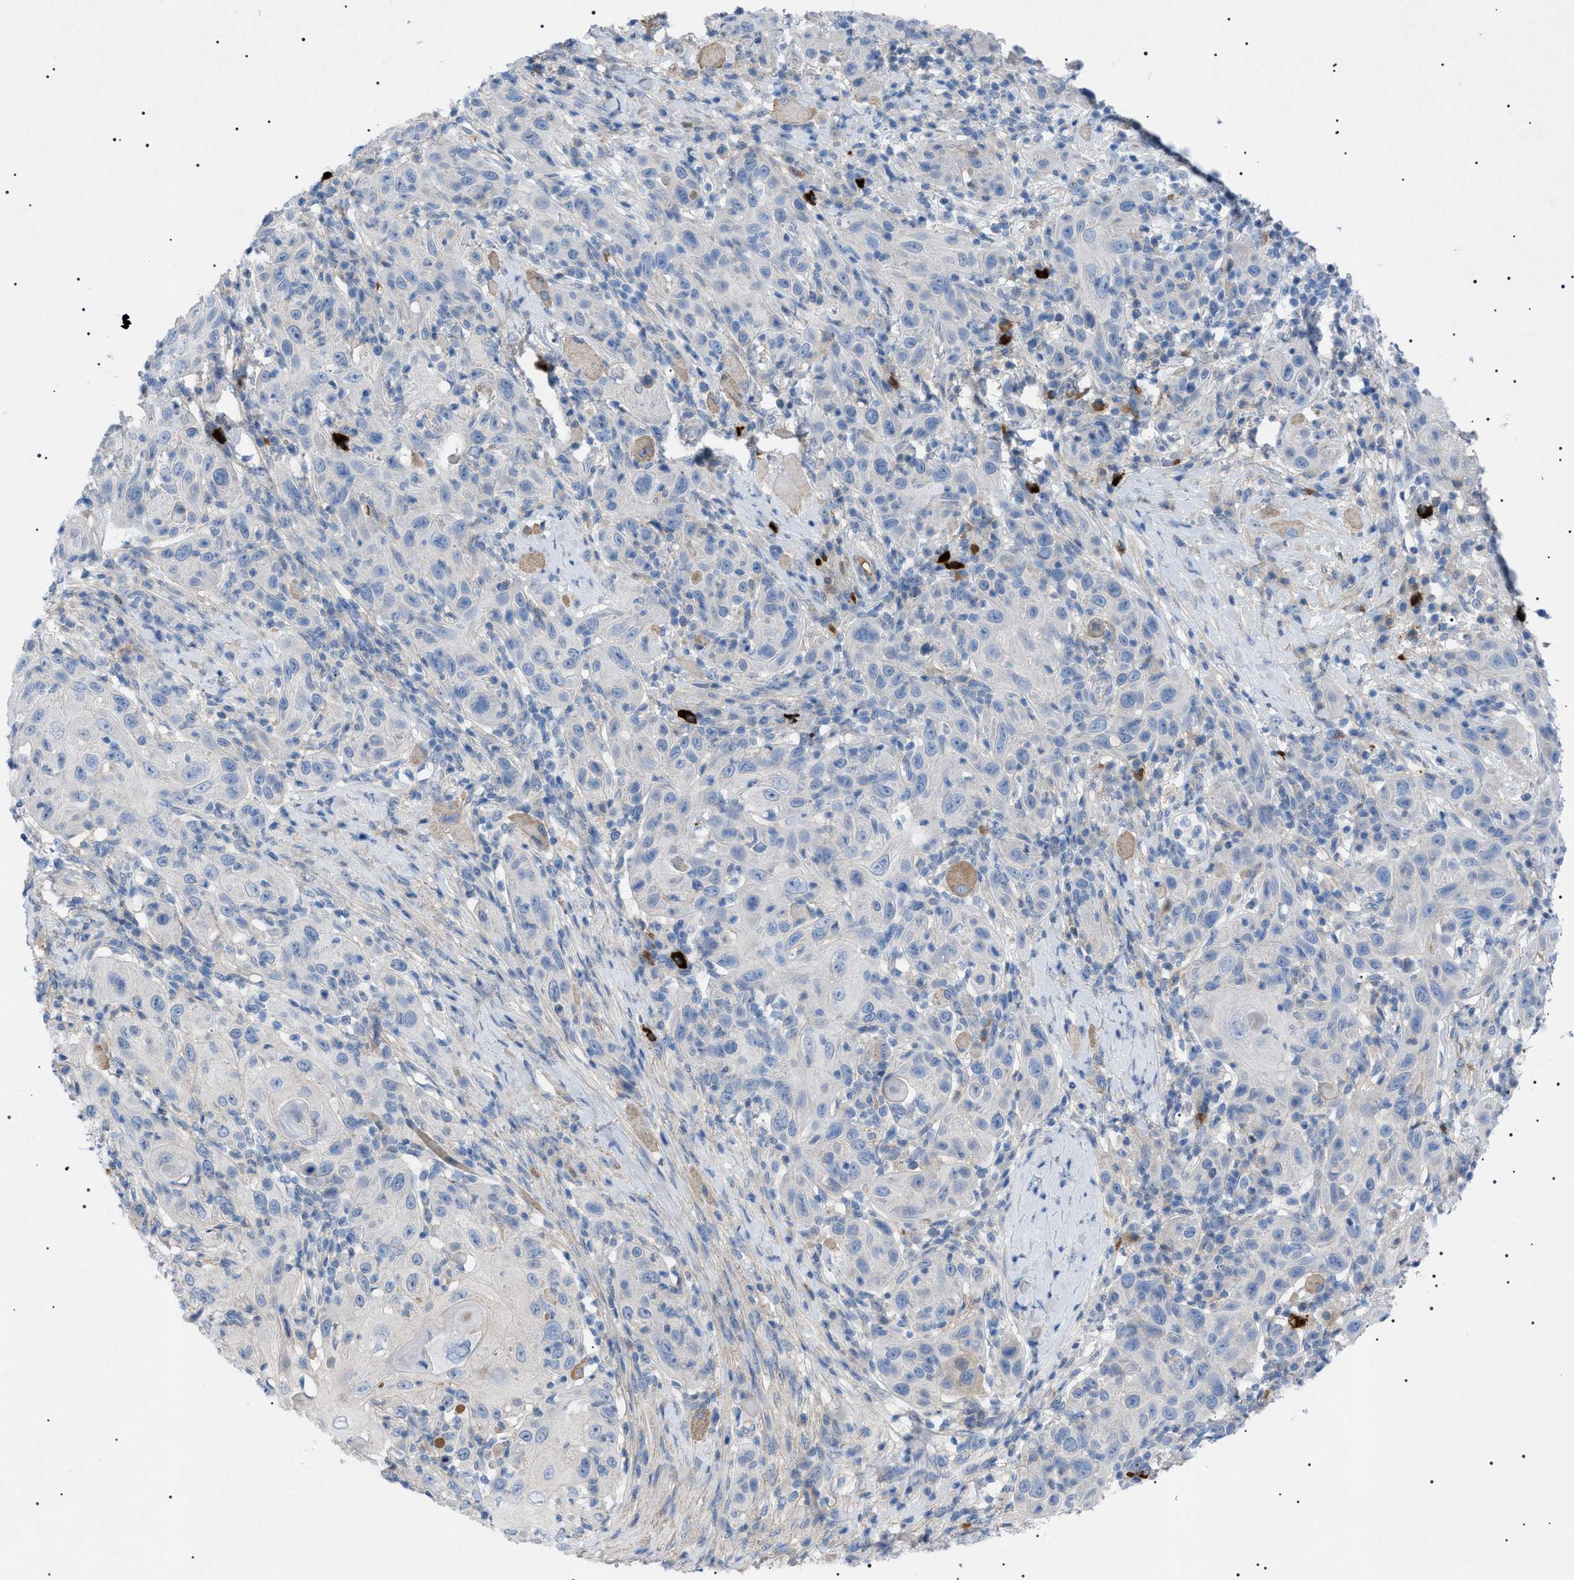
{"staining": {"intensity": "negative", "quantity": "none", "location": "none"}, "tissue": "skin cancer", "cell_type": "Tumor cells", "image_type": "cancer", "snomed": [{"axis": "morphology", "description": "Squamous cell carcinoma, NOS"}, {"axis": "topography", "description": "Skin"}], "caption": "Immunohistochemistry of human squamous cell carcinoma (skin) displays no staining in tumor cells.", "gene": "ADAMTS1", "patient": {"sex": "female", "age": 88}}